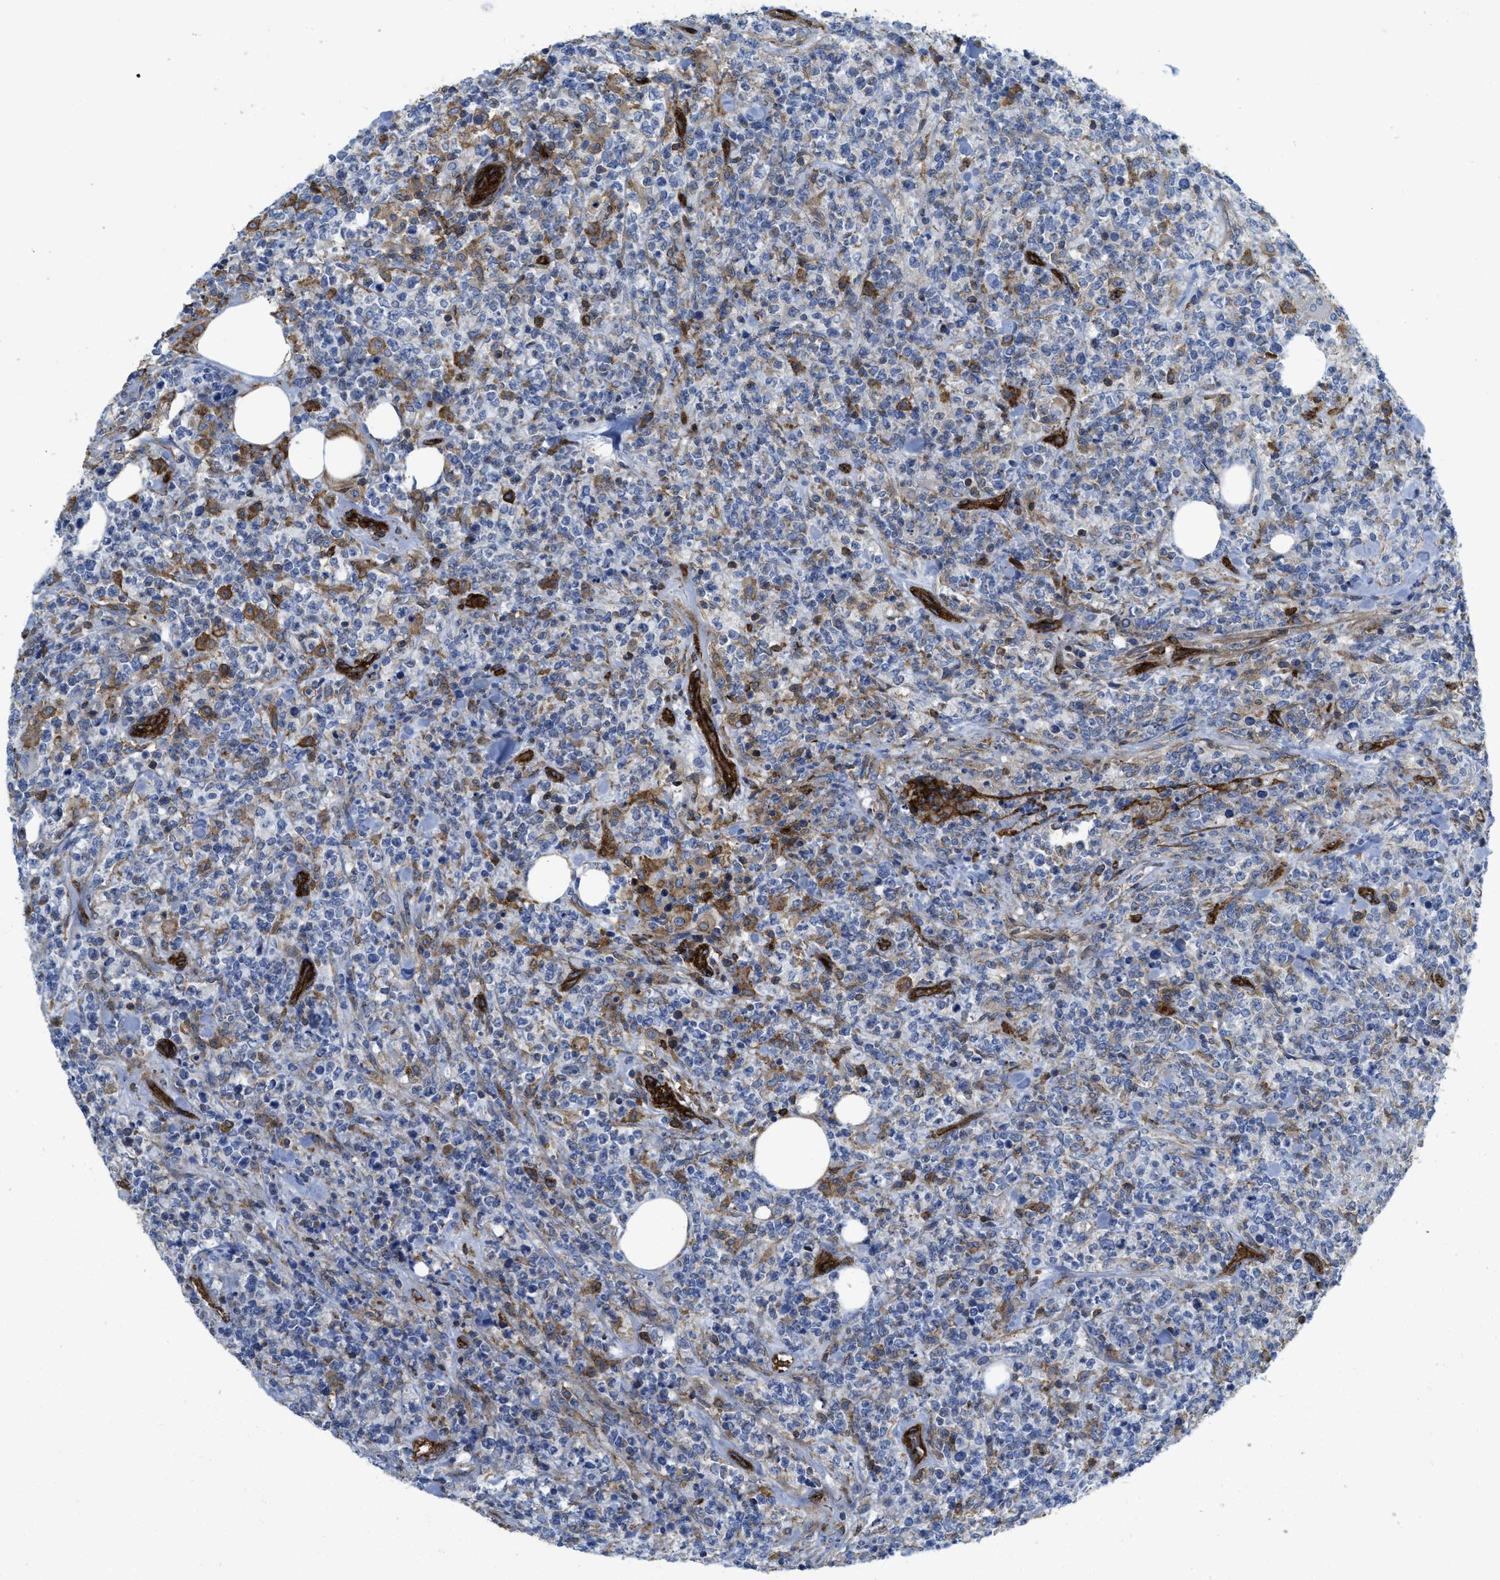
{"staining": {"intensity": "weak", "quantity": "<25%", "location": "cytoplasmic/membranous"}, "tissue": "lymphoma", "cell_type": "Tumor cells", "image_type": "cancer", "snomed": [{"axis": "morphology", "description": "Malignant lymphoma, non-Hodgkin's type, High grade"}, {"axis": "topography", "description": "Soft tissue"}], "caption": "Immunohistochemistry (IHC) image of neoplastic tissue: human lymphoma stained with DAB (3,3'-diaminobenzidine) exhibits no significant protein expression in tumor cells.", "gene": "HIP1", "patient": {"sex": "male", "age": 18}}